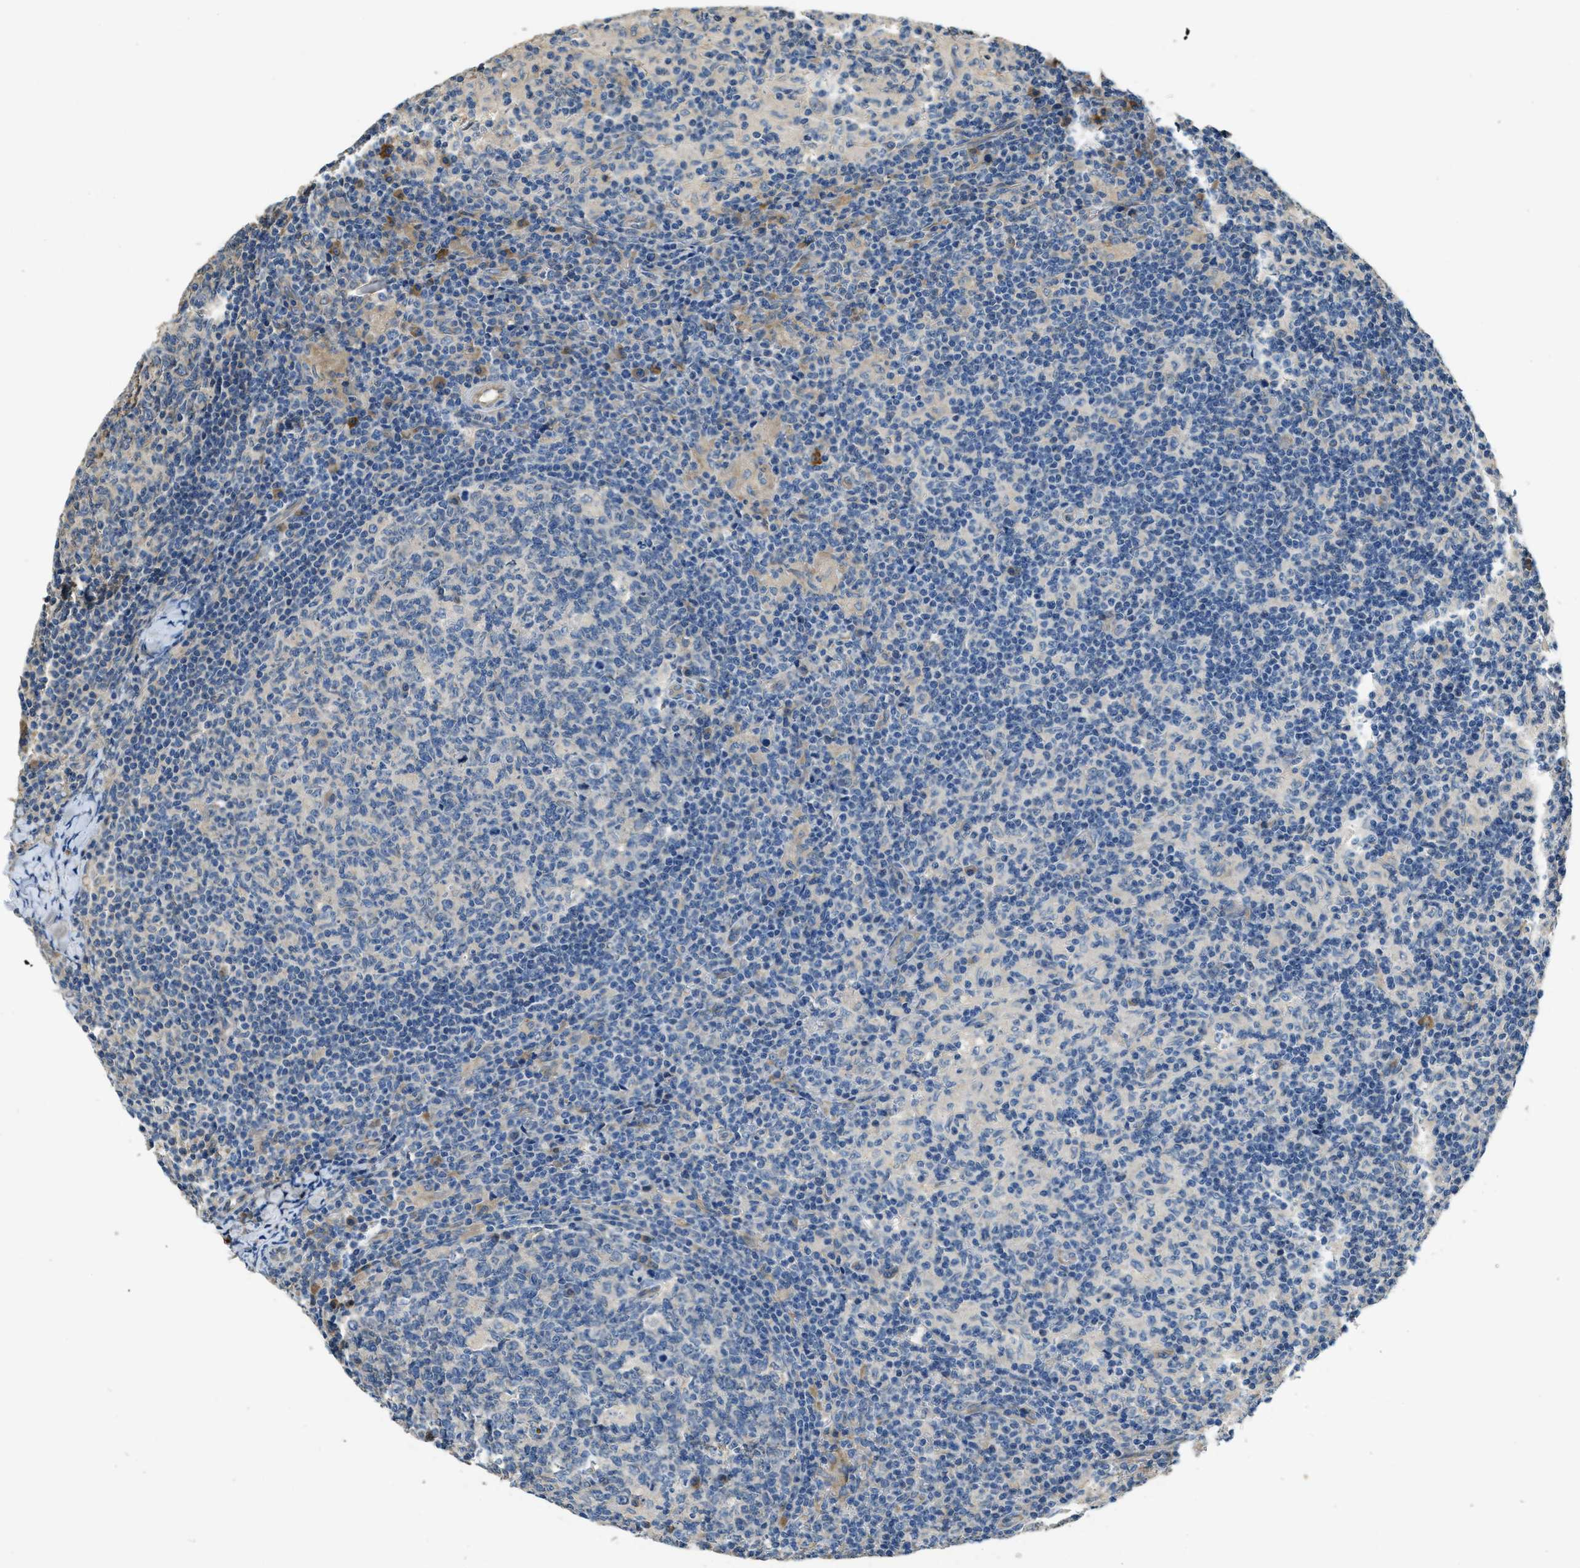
{"staining": {"intensity": "negative", "quantity": "none", "location": "none"}, "tissue": "lymph node", "cell_type": "Germinal center cells", "image_type": "normal", "snomed": [{"axis": "morphology", "description": "Normal tissue, NOS"}, {"axis": "morphology", "description": "Inflammation, NOS"}, {"axis": "topography", "description": "Lymph node"}], "caption": "Germinal center cells show no significant staining in normal lymph node.", "gene": "RIPK2", "patient": {"sex": "male", "age": 55}}